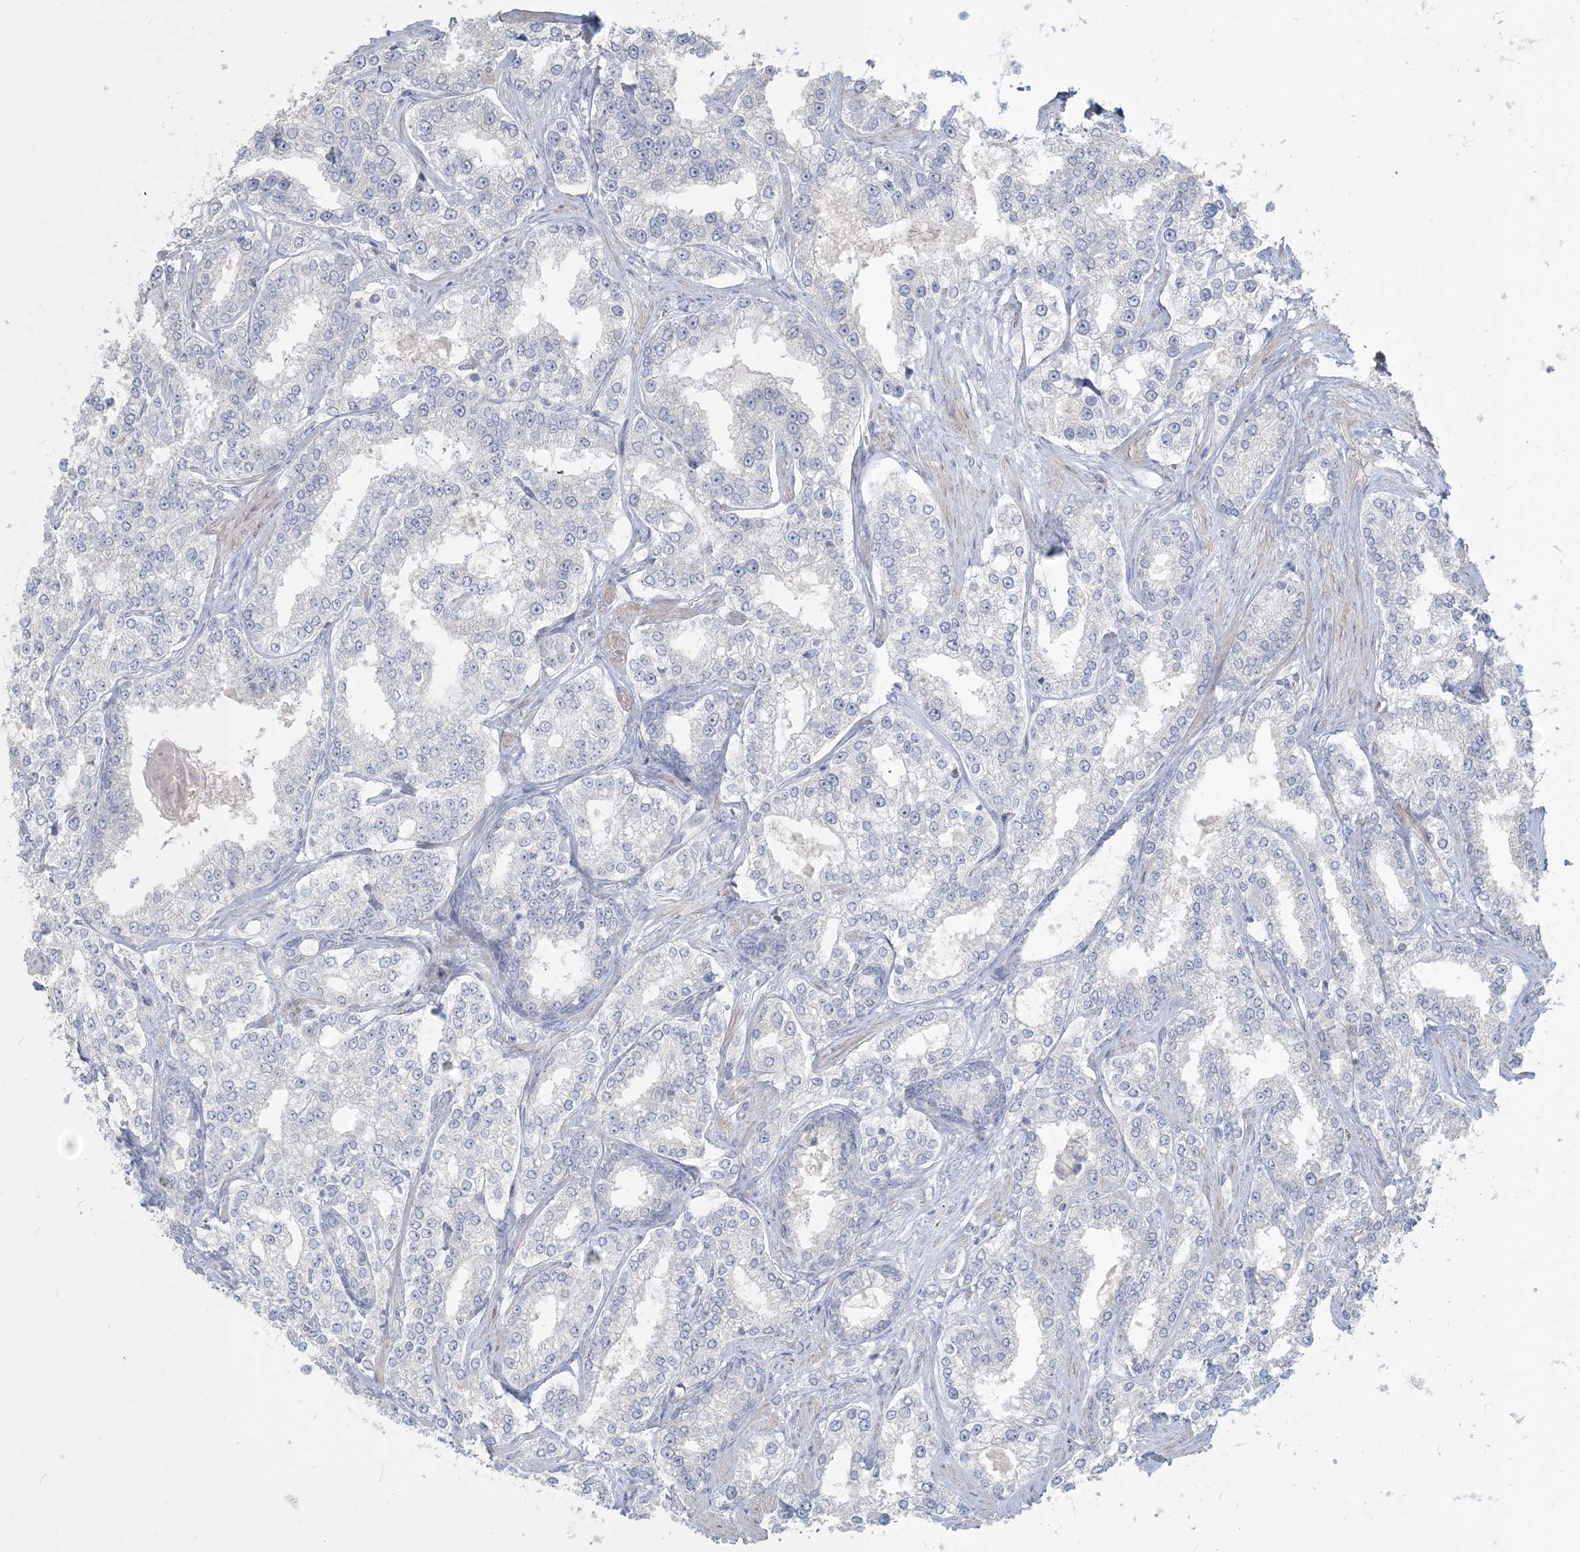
{"staining": {"intensity": "negative", "quantity": "none", "location": "none"}, "tissue": "prostate cancer", "cell_type": "Tumor cells", "image_type": "cancer", "snomed": [{"axis": "morphology", "description": "Normal tissue, NOS"}, {"axis": "morphology", "description": "Adenocarcinoma, High grade"}, {"axis": "topography", "description": "Prostate"}], "caption": "This is an immunohistochemistry image of human prostate adenocarcinoma (high-grade). There is no positivity in tumor cells.", "gene": "NPHS2", "patient": {"sex": "male", "age": 83}}